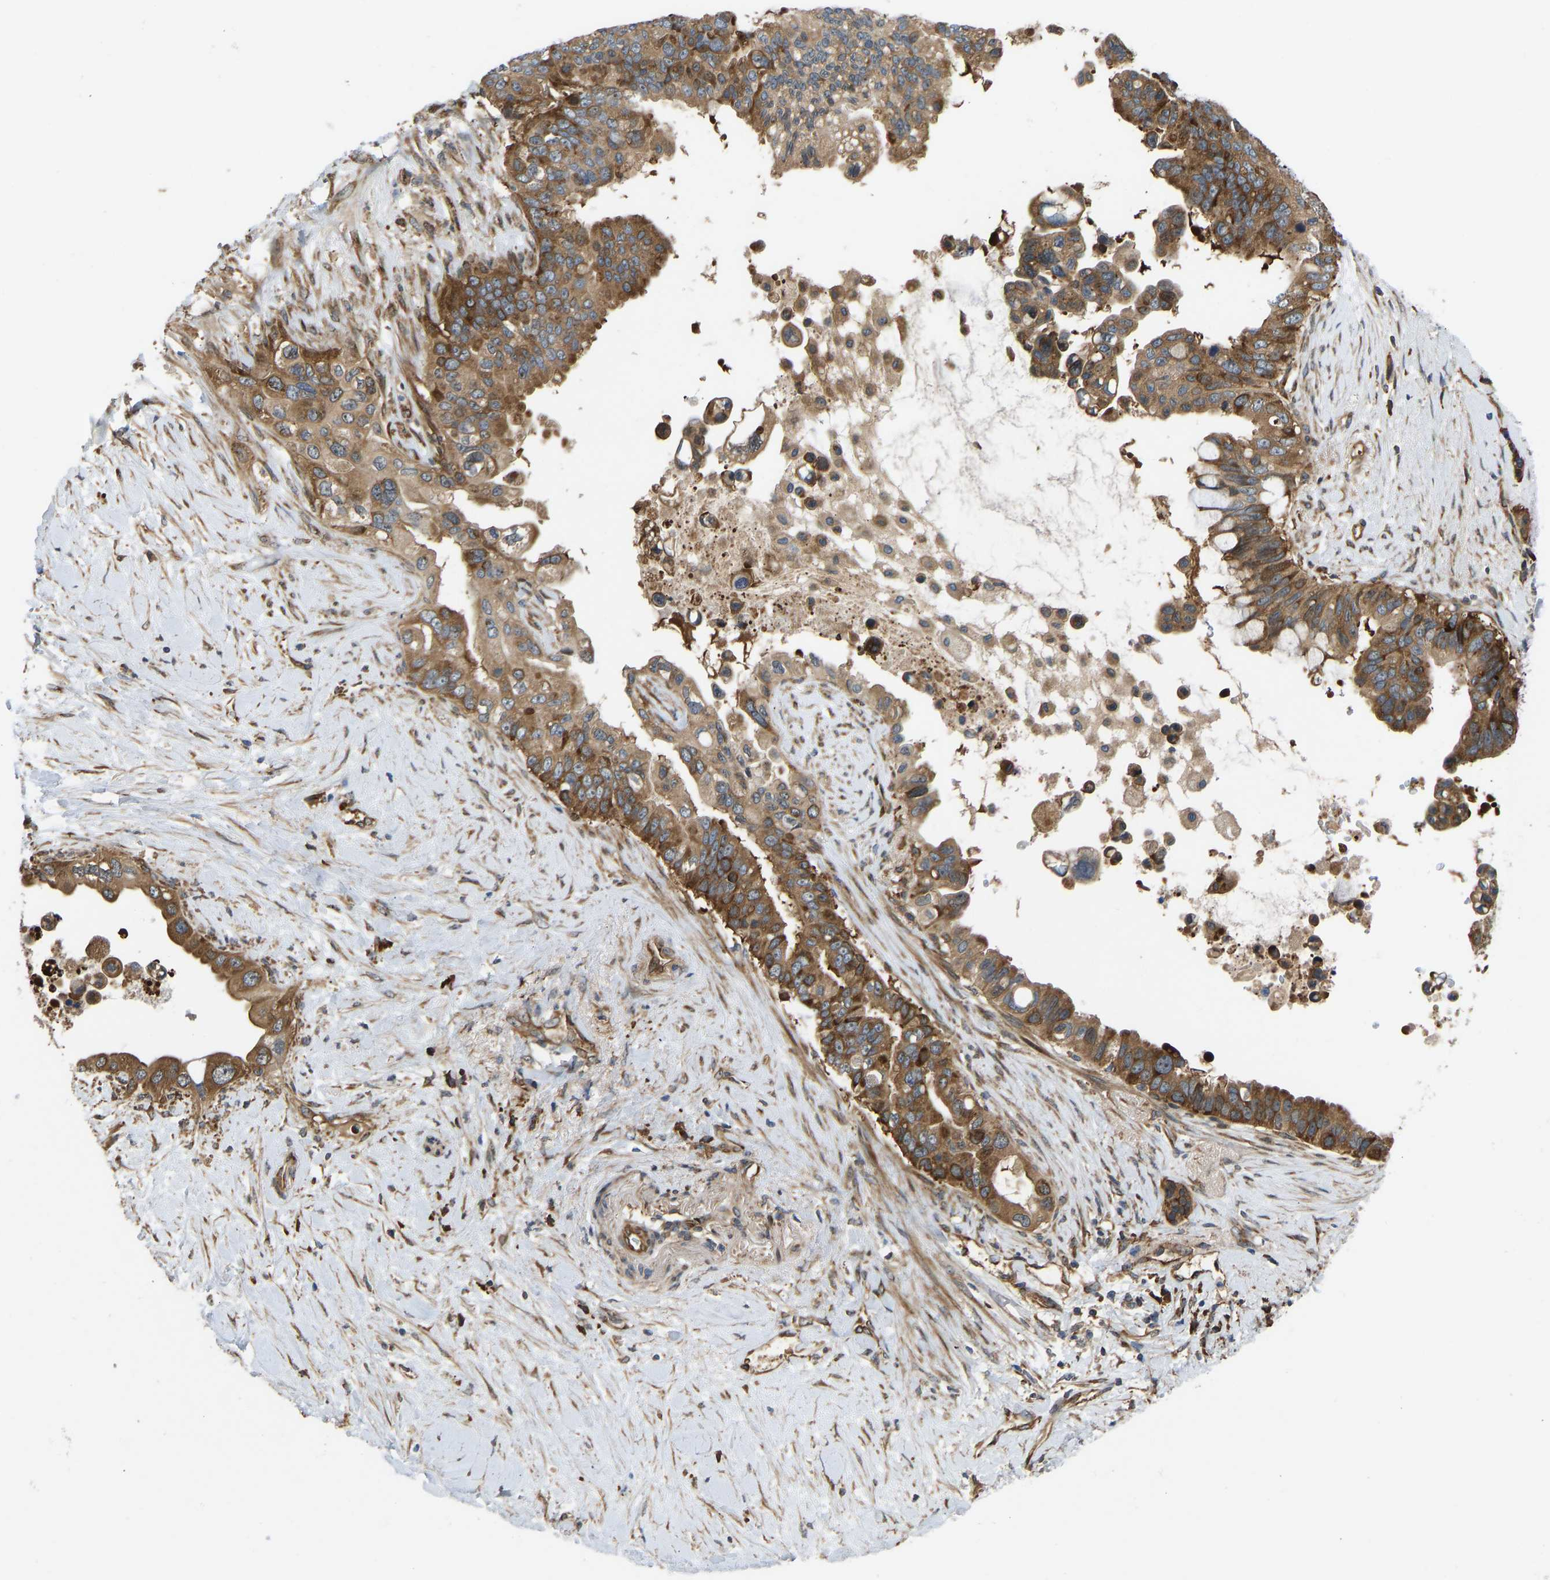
{"staining": {"intensity": "moderate", "quantity": ">75%", "location": "cytoplasmic/membranous"}, "tissue": "pancreatic cancer", "cell_type": "Tumor cells", "image_type": "cancer", "snomed": [{"axis": "morphology", "description": "Adenocarcinoma, NOS"}, {"axis": "topography", "description": "Pancreas"}], "caption": "IHC staining of adenocarcinoma (pancreatic), which demonstrates medium levels of moderate cytoplasmic/membranous positivity in approximately >75% of tumor cells indicating moderate cytoplasmic/membranous protein staining. The staining was performed using DAB (brown) for protein detection and nuclei were counterstained in hematoxylin (blue).", "gene": "RASGRF2", "patient": {"sex": "female", "age": 56}}